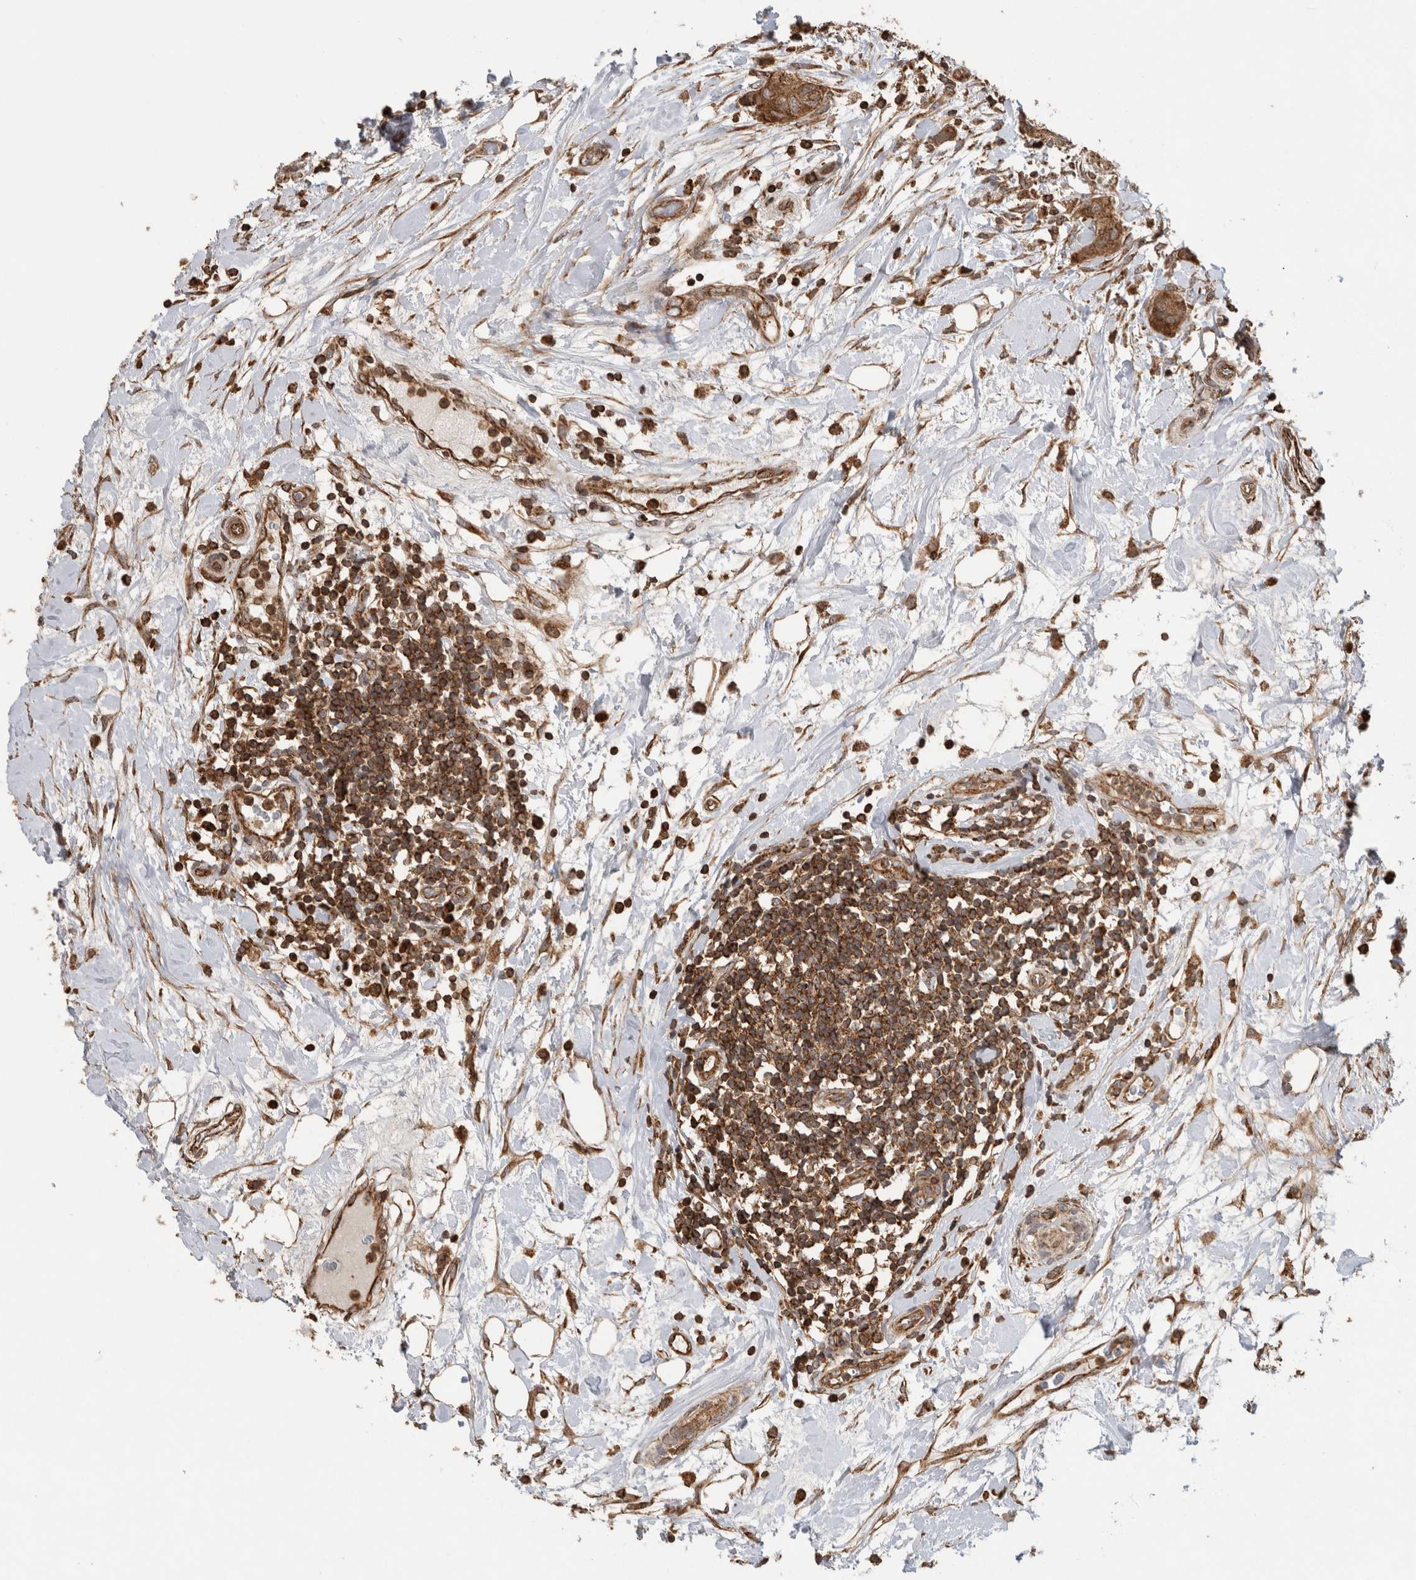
{"staining": {"intensity": "strong", "quantity": ">75%", "location": "cytoplasmic/membranous"}, "tissue": "breast cancer", "cell_type": "Tumor cells", "image_type": "cancer", "snomed": [{"axis": "morphology", "description": "Duct carcinoma"}, {"axis": "topography", "description": "Breast"}], "caption": "Immunohistochemistry (IHC) micrograph of neoplastic tissue: human breast cancer stained using IHC exhibits high levels of strong protein expression localized specifically in the cytoplasmic/membranous of tumor cells, appearing as a cytoplasmic/membranous brown color.", "gene": "IMMP2L", "patient": {"sex": "female", "age": 40}}